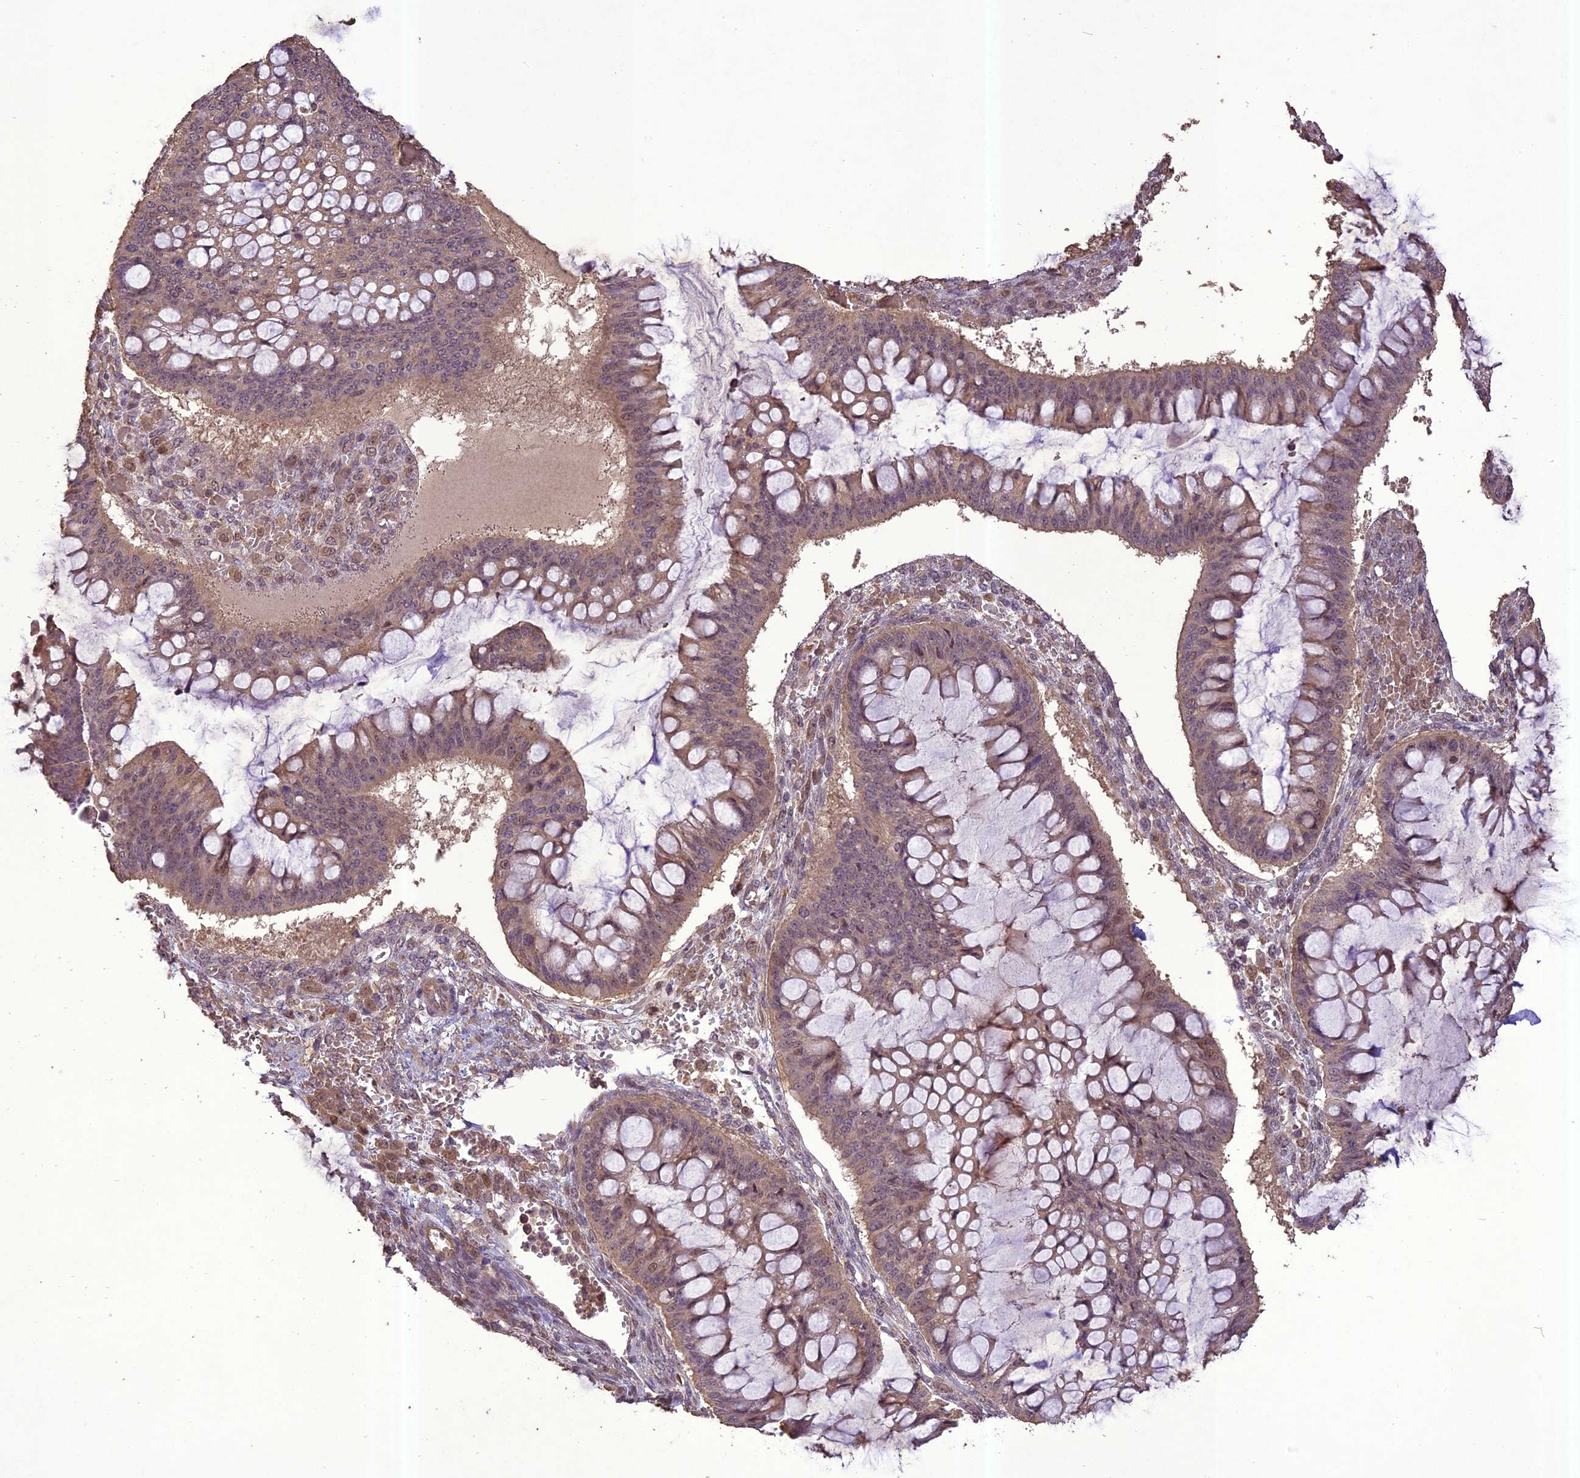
{"staining": {"intensity": "weak", "quantity": "25%-75%", "location": "cytoplasmic/membranous"}, "tissue": "ovarian cancer", "cell_type": "Tumor cells", "image_type": "cancer", "snomed": [{"axis": "morphology", "description": "Cystadenocarcinoma, mucinous, NOS"}, {"axis": "topography", "description": "Ovary"}], "caption": "Immunohistochemistry (IHC) staining of mucinous cystadenocarcinoma (ovarian), which reveals low levels of weak cytoplasmic/membranous staining in about 25%-75% of tumor cells indicating weak cytoplasmic/membranous protein staining. The staining was performed using DAB (brown) for protein detection and nuclei were counterstained in hematoxylin (blue).", "gene": "TIGD7", "patient": {"sex": "female", "age": 73}}